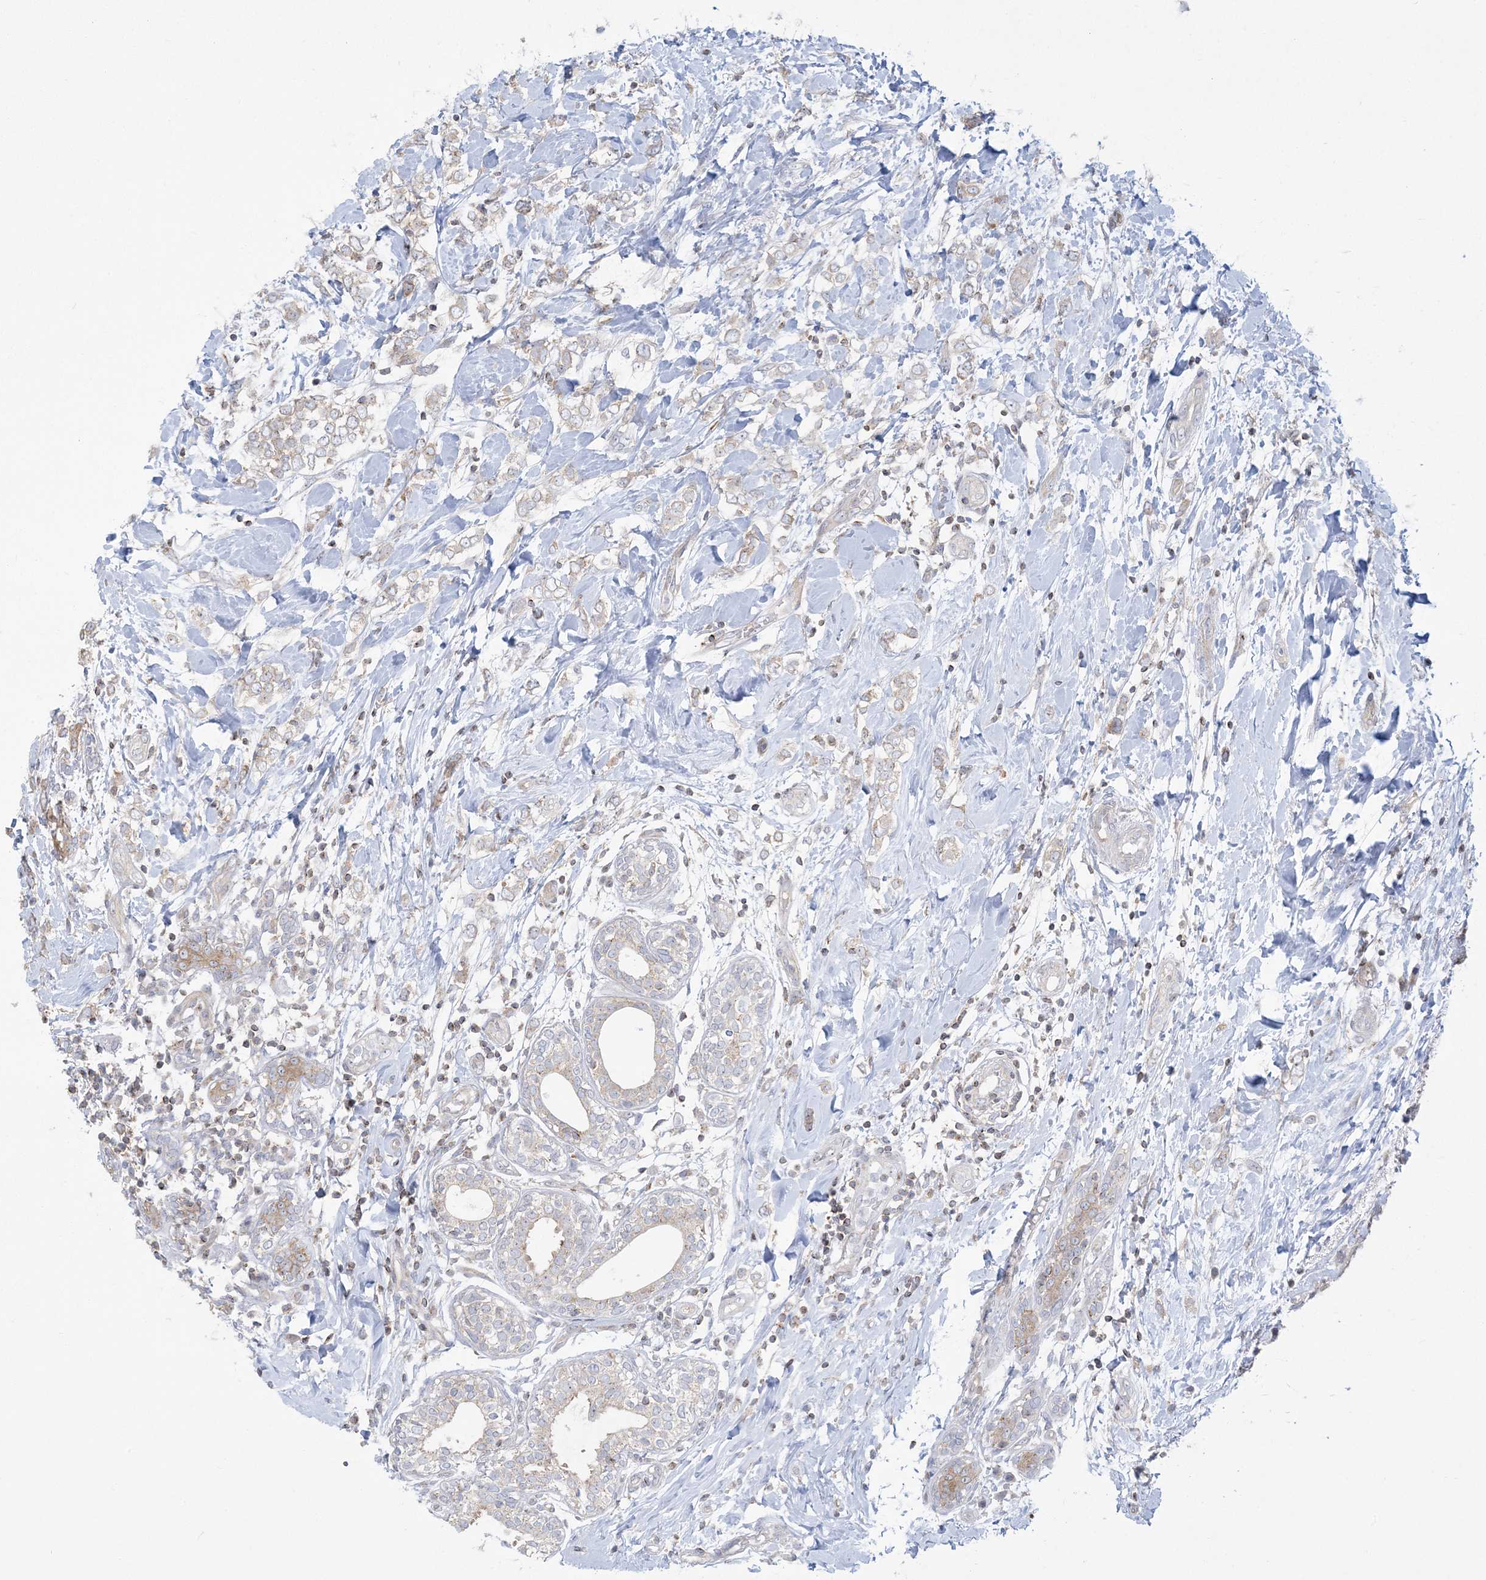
{"staining": {"intensity": "weak", "quantity": "<25%", "location": "cytoplasmic/membranous"}, "tissue": "breast cancer", "cell_type": "Tumor cells", "image_type": "cancer", "snomed": [{"axis": "morphology", "description": "Normal tissue, NOS"}, {"axis": "morphology", "description": "Lobular carcinoma"}, {"axis": "topography", "description": "Breast"}], "caption": "Breast lobular carcinoma was stained to show a protein in brown. There is no significant positivity in tumor cells. (DAB immunohistochemistry (IHC) visualized using brightfield microscopy, high magnification).", "gene": "SLAMF9", "patient": {"sex": "female", "age": 47}}